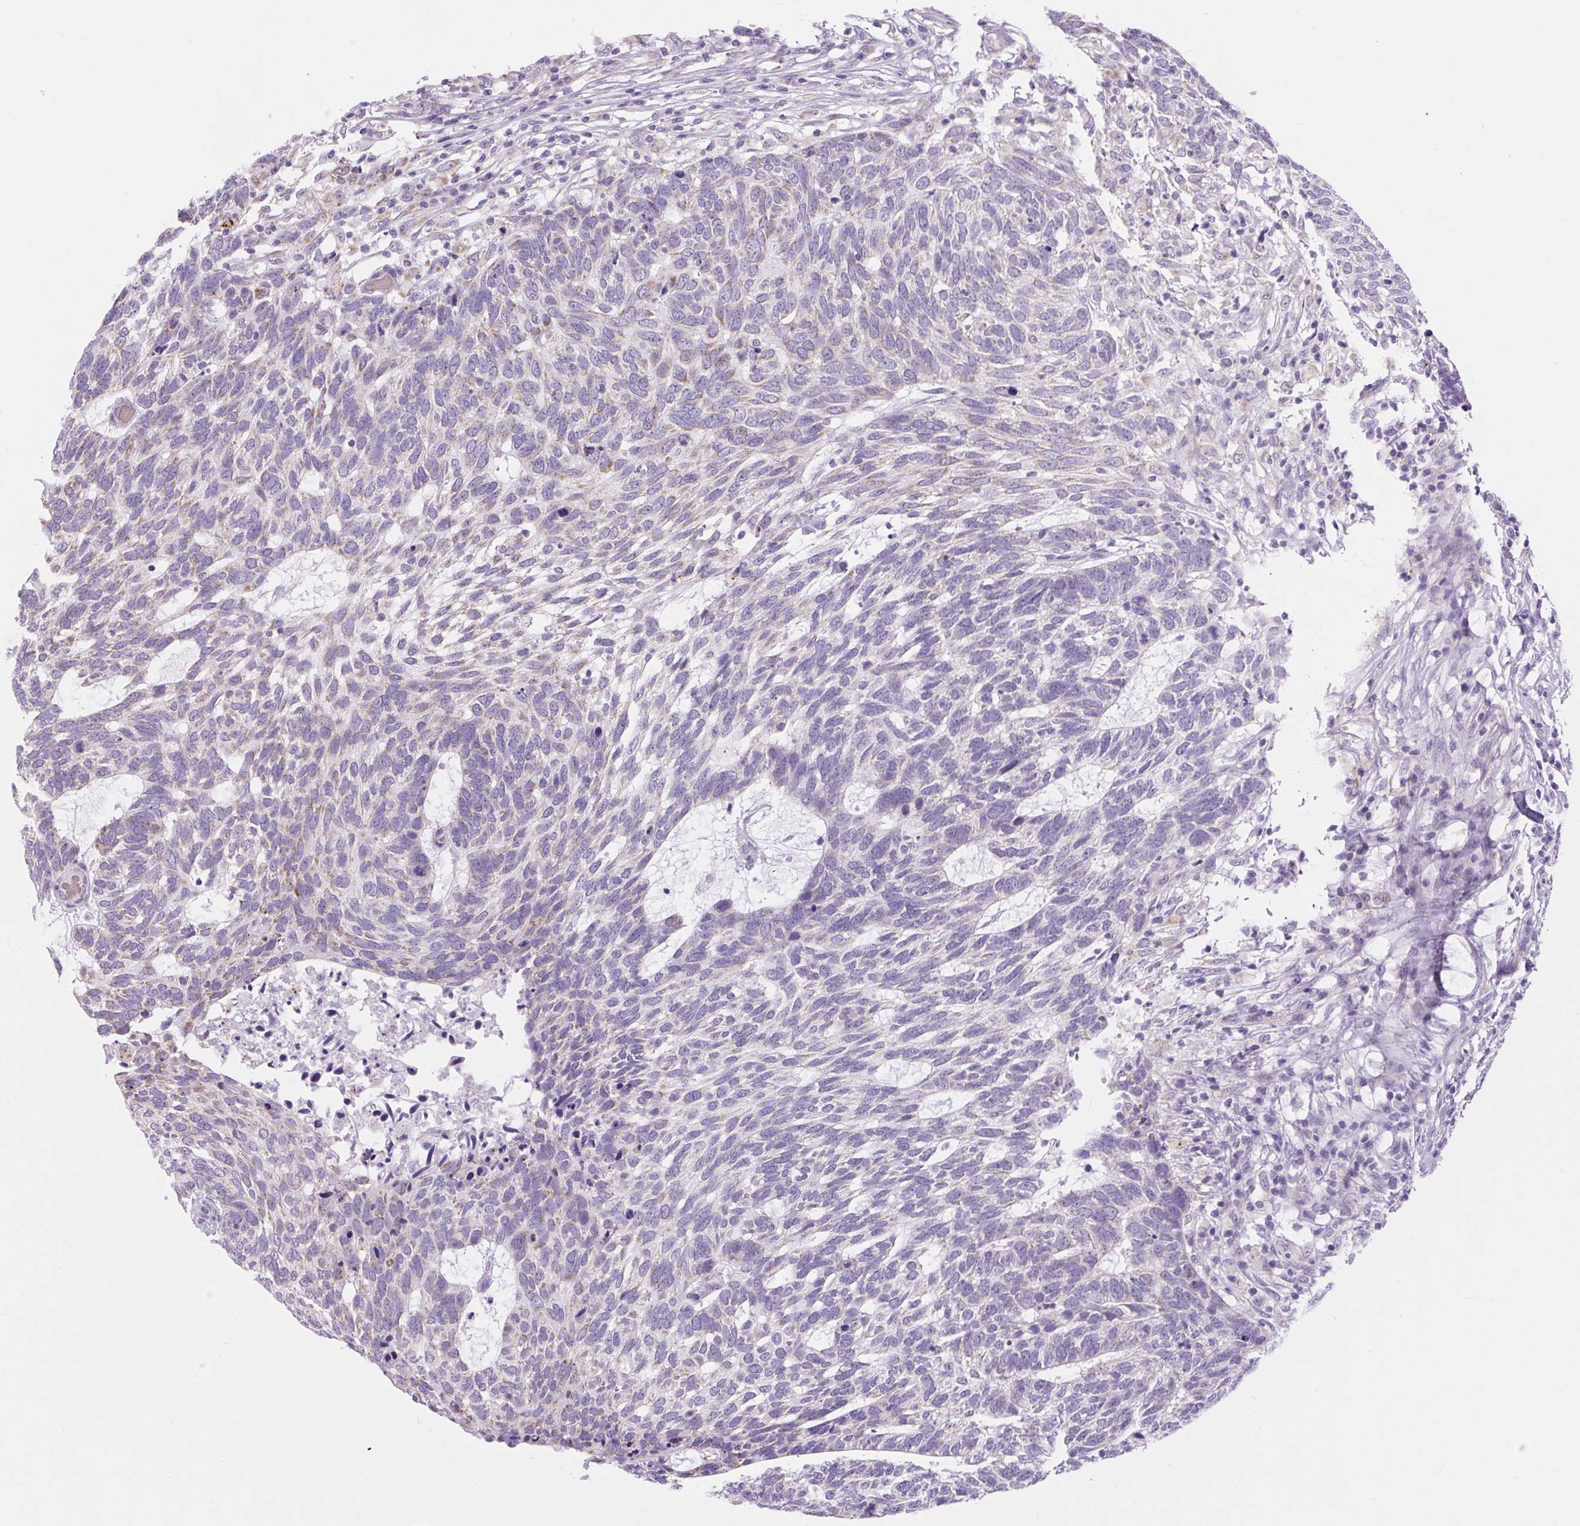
{"staining": {"intensity": "weak", "quantity": "<25%", "location": "cytoplasmic/membranous"}, "tissue": "skin cancer", "cell_type": "Tumor cells", "image_type": "cancer", "snomed": [{"axis": "morphology", "description": "Basal cell carcinoma"}, {"axis": "topography", "description": "Skin"}], "caption": "A histopathology image of skin cancer stained for a protein reveals no brown staining in tumor cells.", "gene": "RNASE10", "patient": {"sex": "female", "age": 65}}